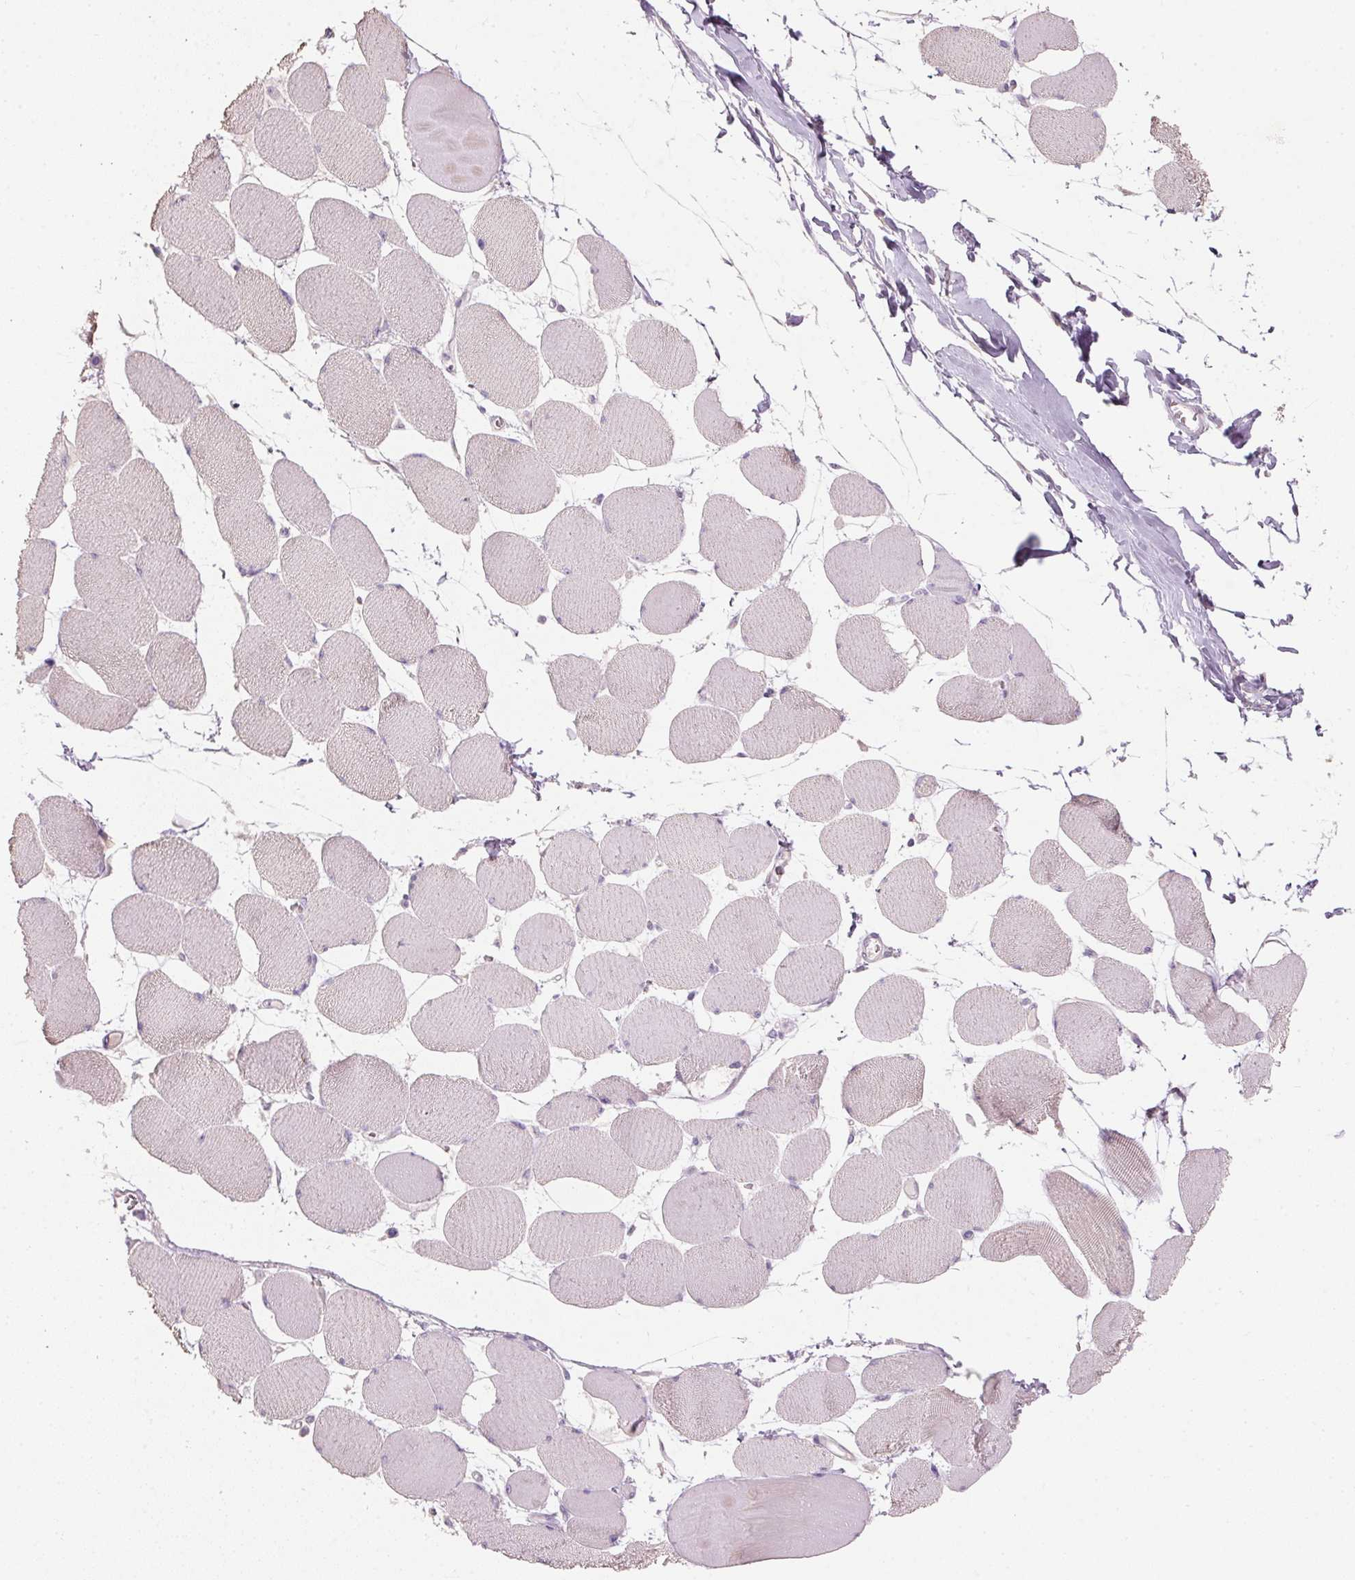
{"staining": {"intensity": "negative", "quantity": "none", "location": "none"}, "tissue": "skeletal muscle", "cell_type": "Myocytes", "image_type": "normal", "snomed": [{"axis": "morphology", "description": "Normal tissue, NOS"}, {"axis": "topography", "description": "Skeletal muscle"}], "caption": "High magnification brightfield microscopy of normal skeletal muscle stained with DAB (brown) and counterstained with hematoxylin (blue): myocytes show no significant positivity. (DAB (3,3'-diaminobenzidine) immunohistochemistry visualized using brightfield microscopy, high magnification).", "gene": "HSD17B1", "patient": {"sex": "female", "age": 75}}